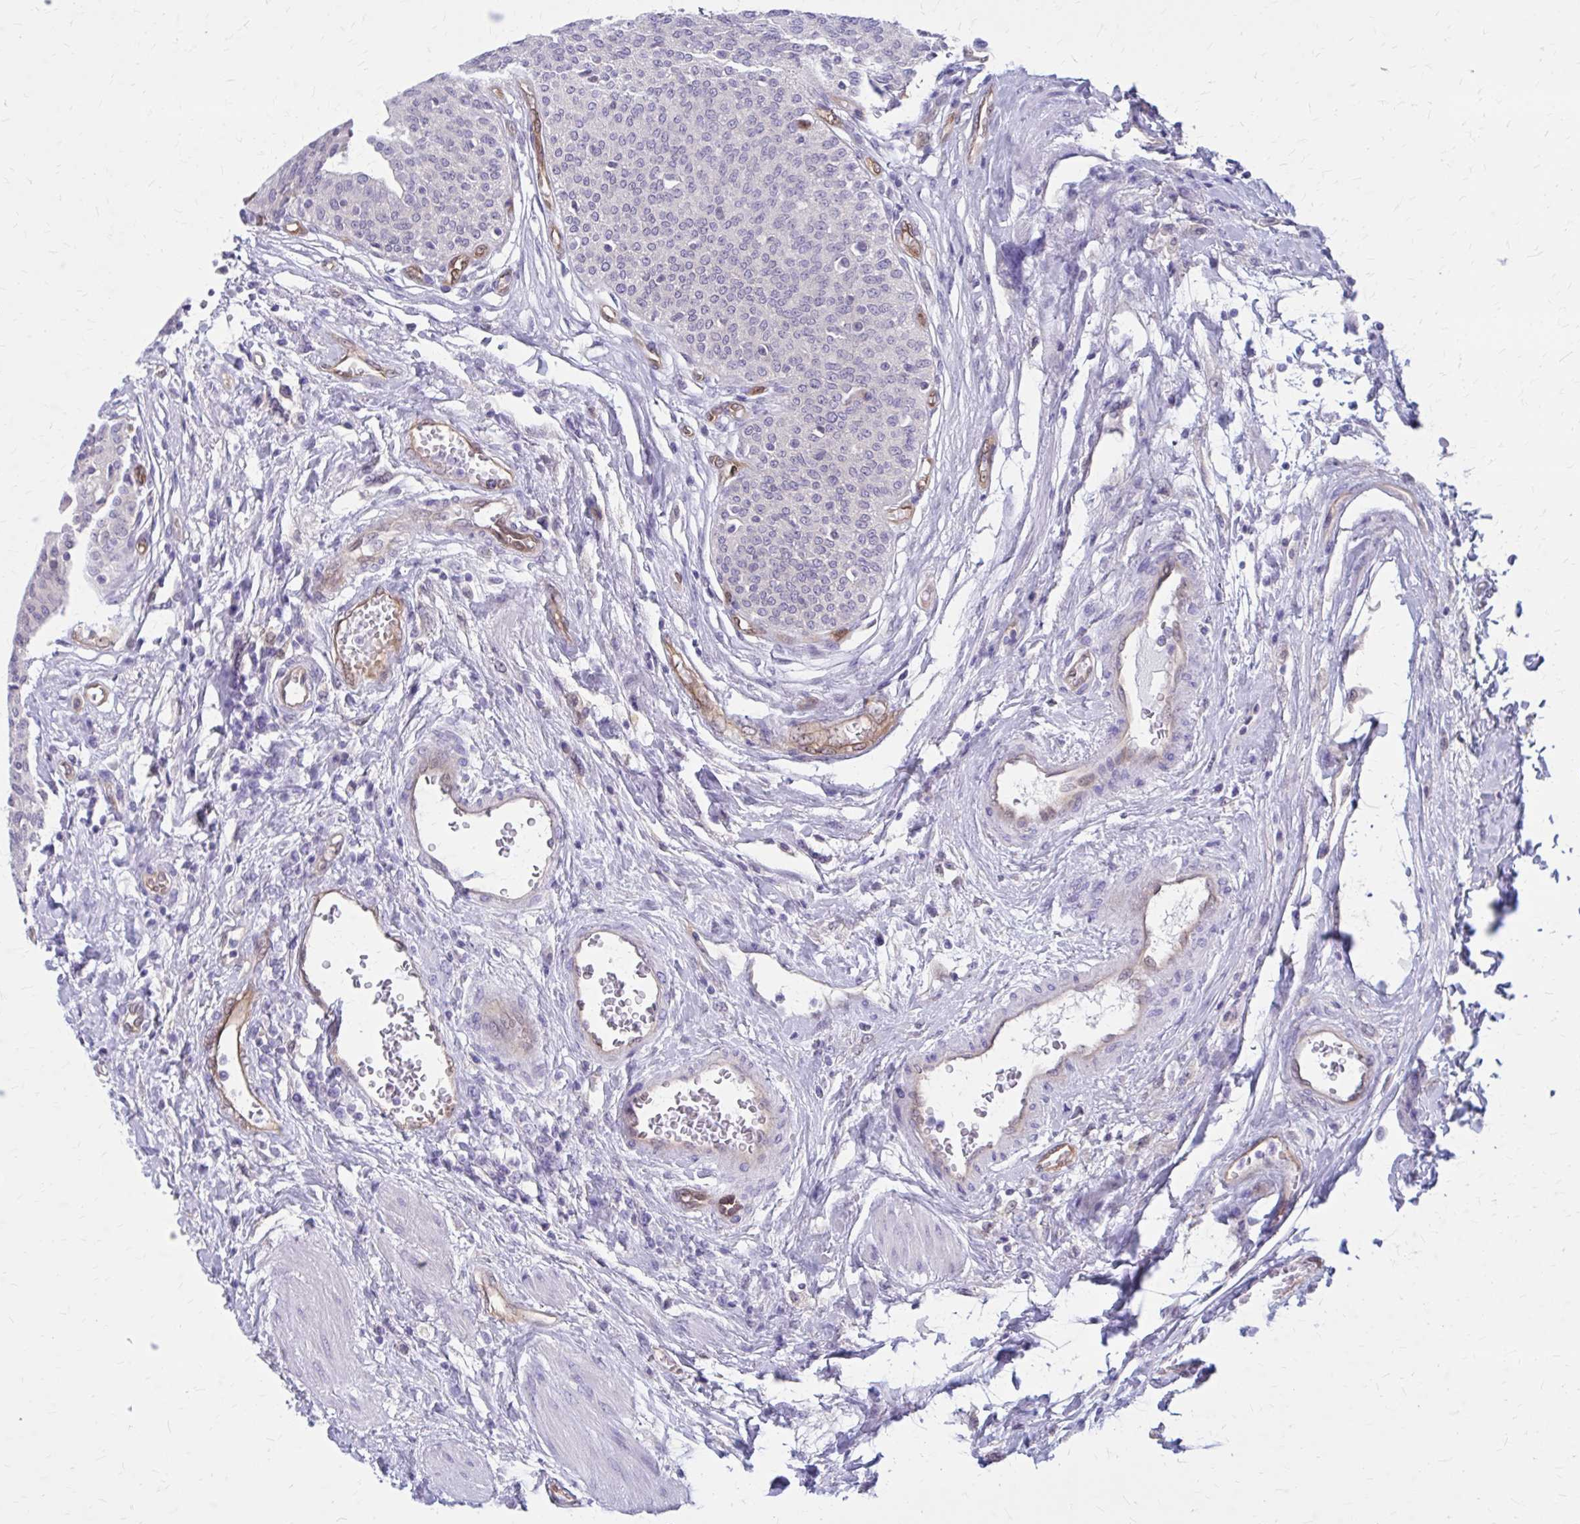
{"staining": {"intensity": "negative", "quantity": "none", "location": "none"}, "tissue": "urothelial cancer", "cell_type": "Tumor cells", "image_type": "cancer", "snomed": [{"axis": "morphology", "description": "Urothelial carcinoma, High grade"}, {"axis": "topography", "description": "Urinary bladder"}], "caption": "Immunohistochemistry histopathology image of neoplastic tissue: urothelial carcinoma (high-grade) stained with DAB reveals no significant protein staining in tumor cells.", "gene": "CLIC2", "patient": {"sex": "female", "age": 79}}